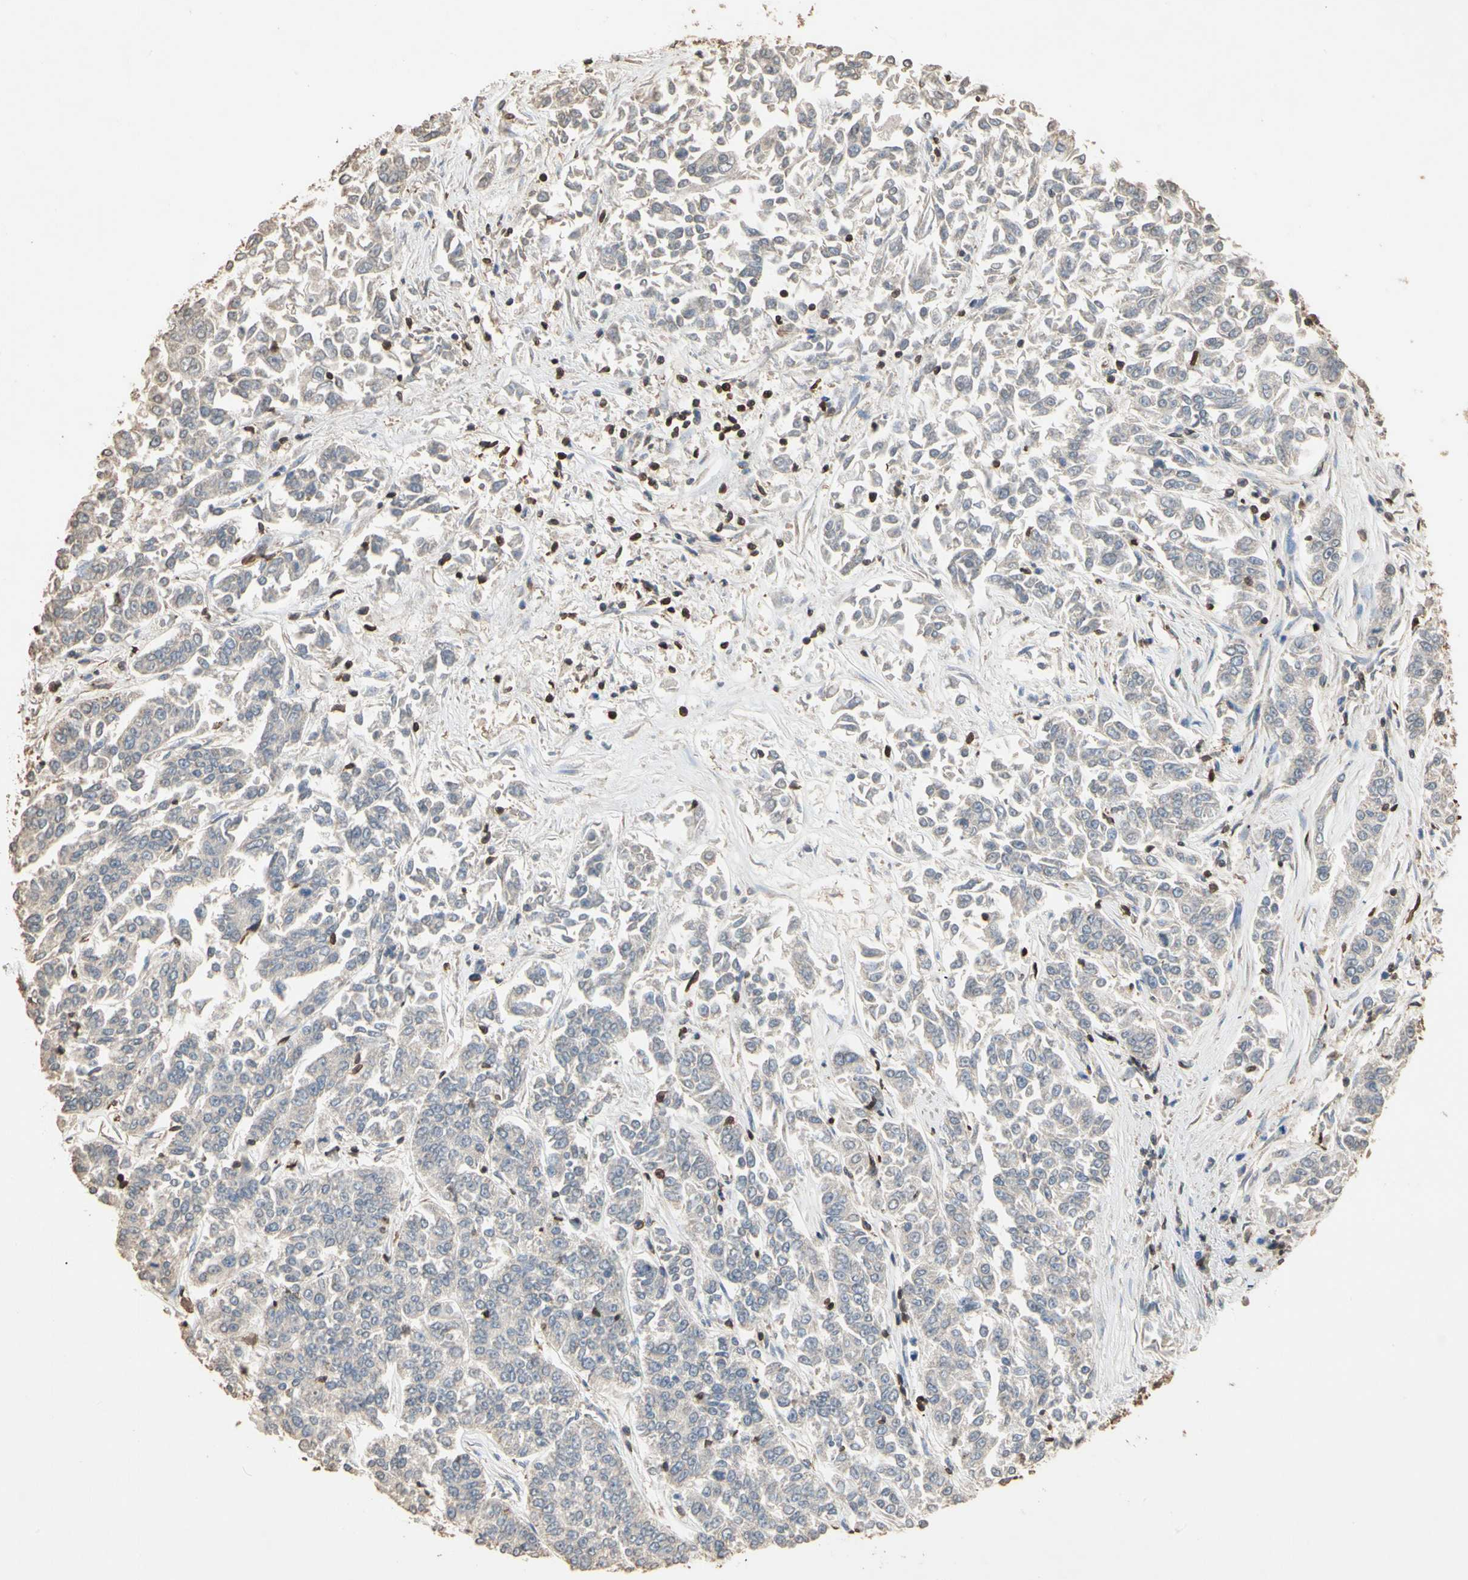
{"staining": {"intensity": "negative", "quantity": "none", "location": "none"}, "tissue": "lung cancer", "cell_type": "Tumor cells", "image_type": "cancer", "snomed": [{"axis": "morphology", "description": "Adenocarcinoma, NOS"}, {"axis": "topography", "description": "Lung"}], "caption": "Adenocarcinoma (lung) was stained to show a protein in brown. There is no significant positivity in tumor cells. (Brightfield microscopy of DAB IHC at high magnification).", "gene": "MAP3K10", "patient": {"sex": "male", "age": 84}}